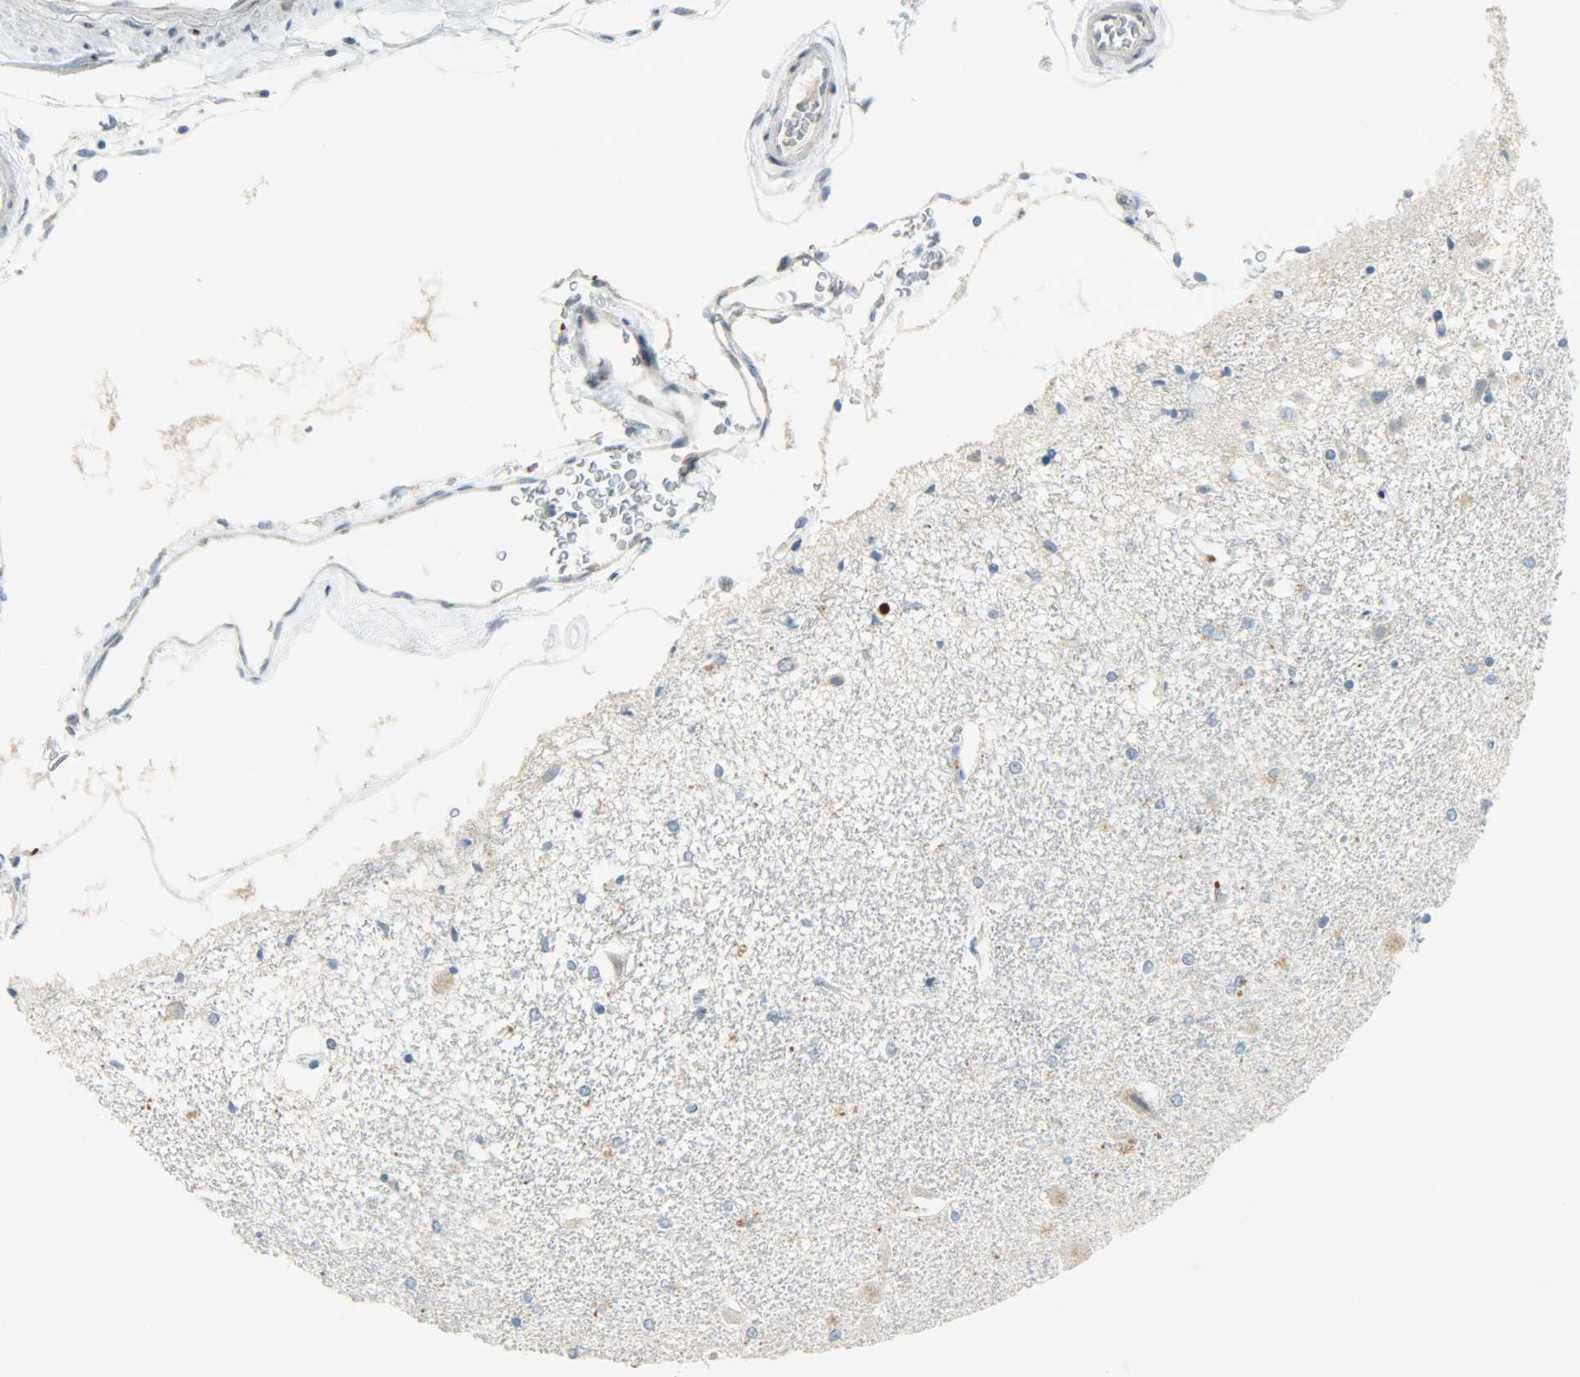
{"staining": {"intensity": "negative", "quantity": "none", "location": "none"}, "tissue": "hippocampus", "cell_type": "Glial cells", "image_type": "normal", "snomed": [{"axis": "morphology", "description": "Normal tissue, NOS"}, {"axis": "topography", "description": "Hippocampus"}], "caption": "The histopathology image demonstrates no significant positivity in glial cells of hippocampus.", "gene": "JUNB", "patient": {"sex": "female", "age": 54}}